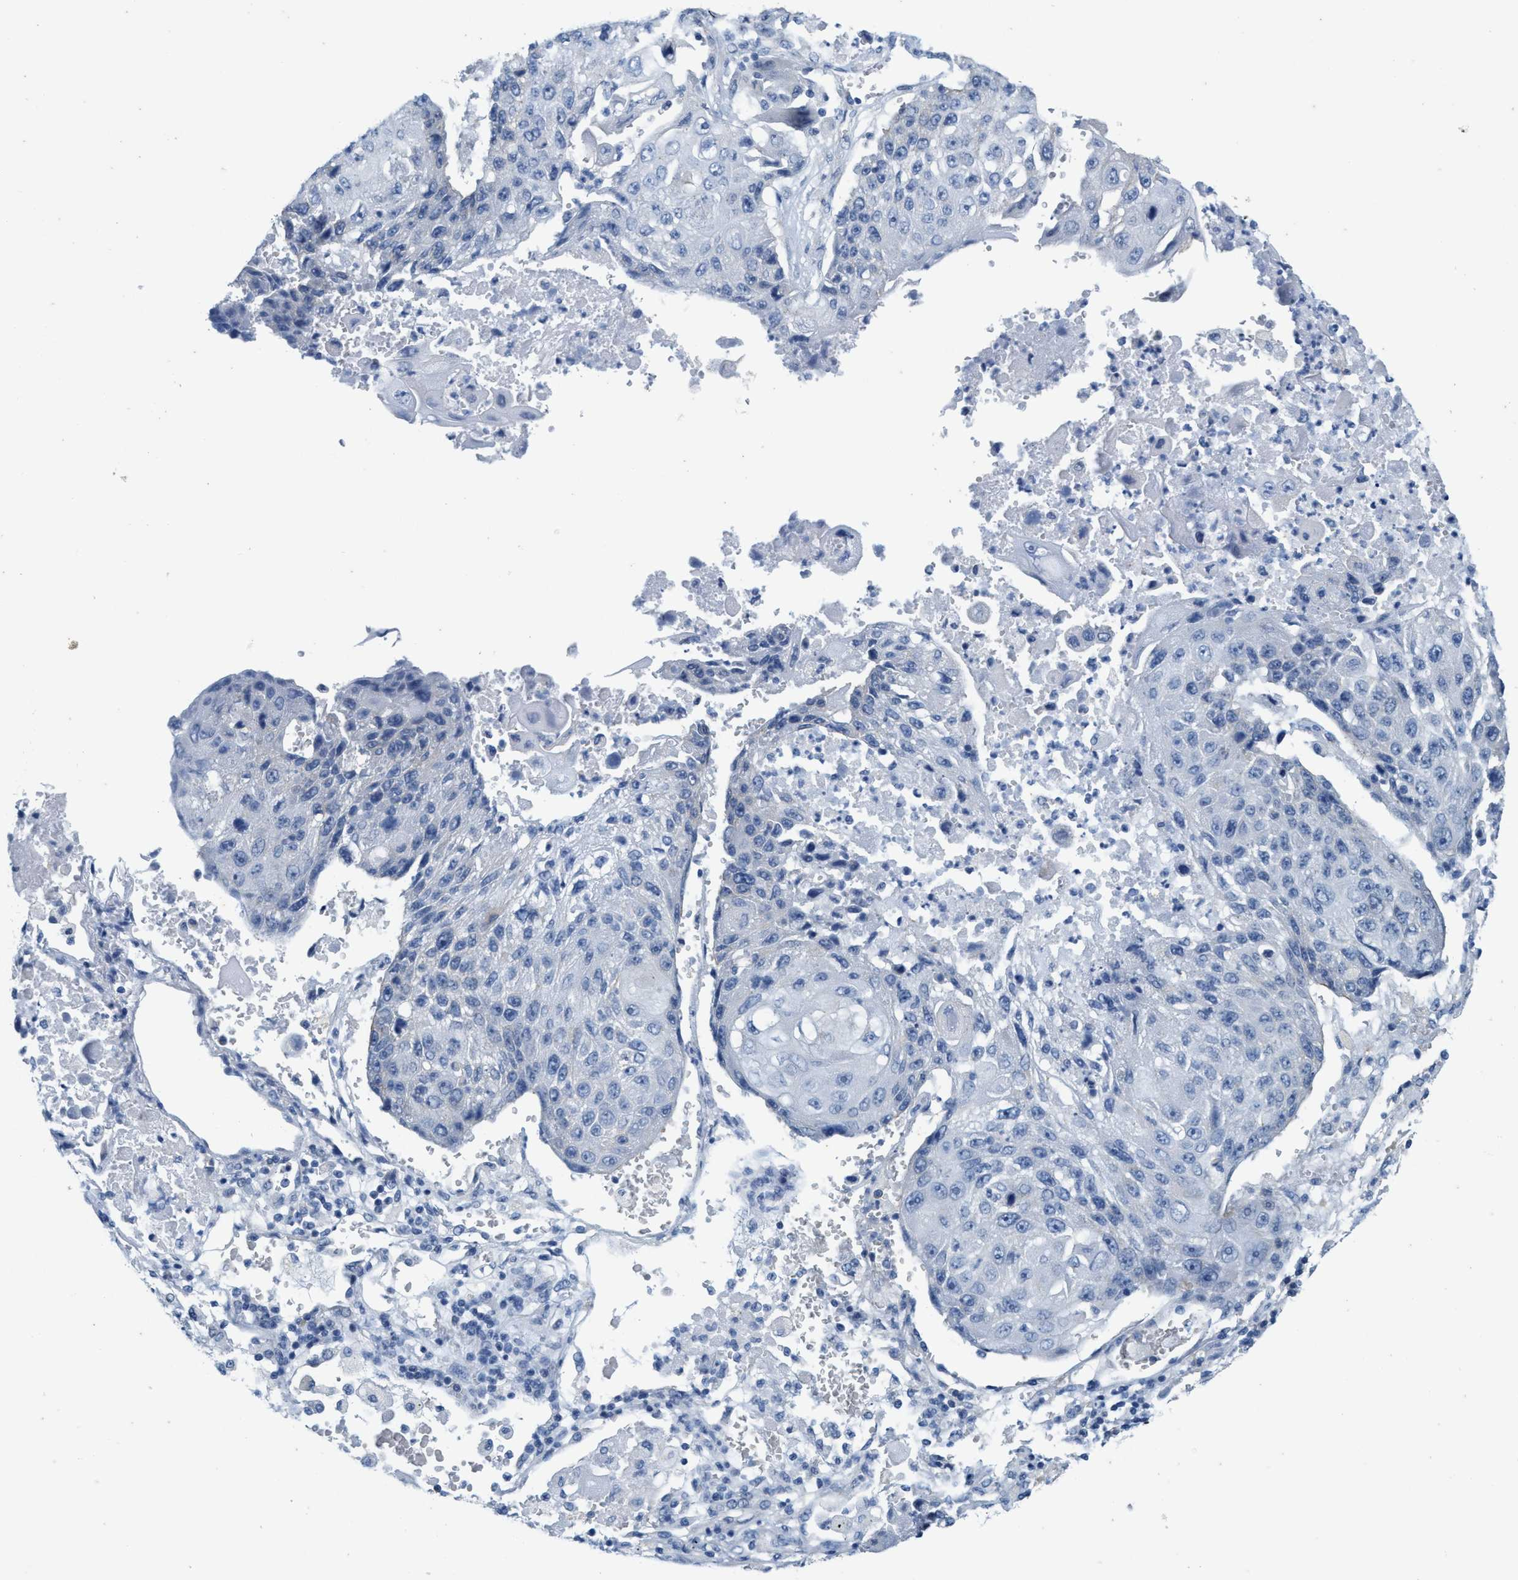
{"staining": {"intensity": "negative", "quantity": "none", "location": "none"}, "tissue": "lung cancer", "cell_type": "Tumor cells", "image_type": "cancer", "snomed": [{"axis": "morphology", "description": "Squamous cell carcinoma, NOS"}, {"axis": "topography", "description": "Lung"}], "caption": "High power microscopy micrograph of an IHC histopathology image of lung squamous cell carcinoma, revealing no significant expression in tumor cells.", "gene": "ABCB11", "patient": {"sex": "male", "age": 61}}